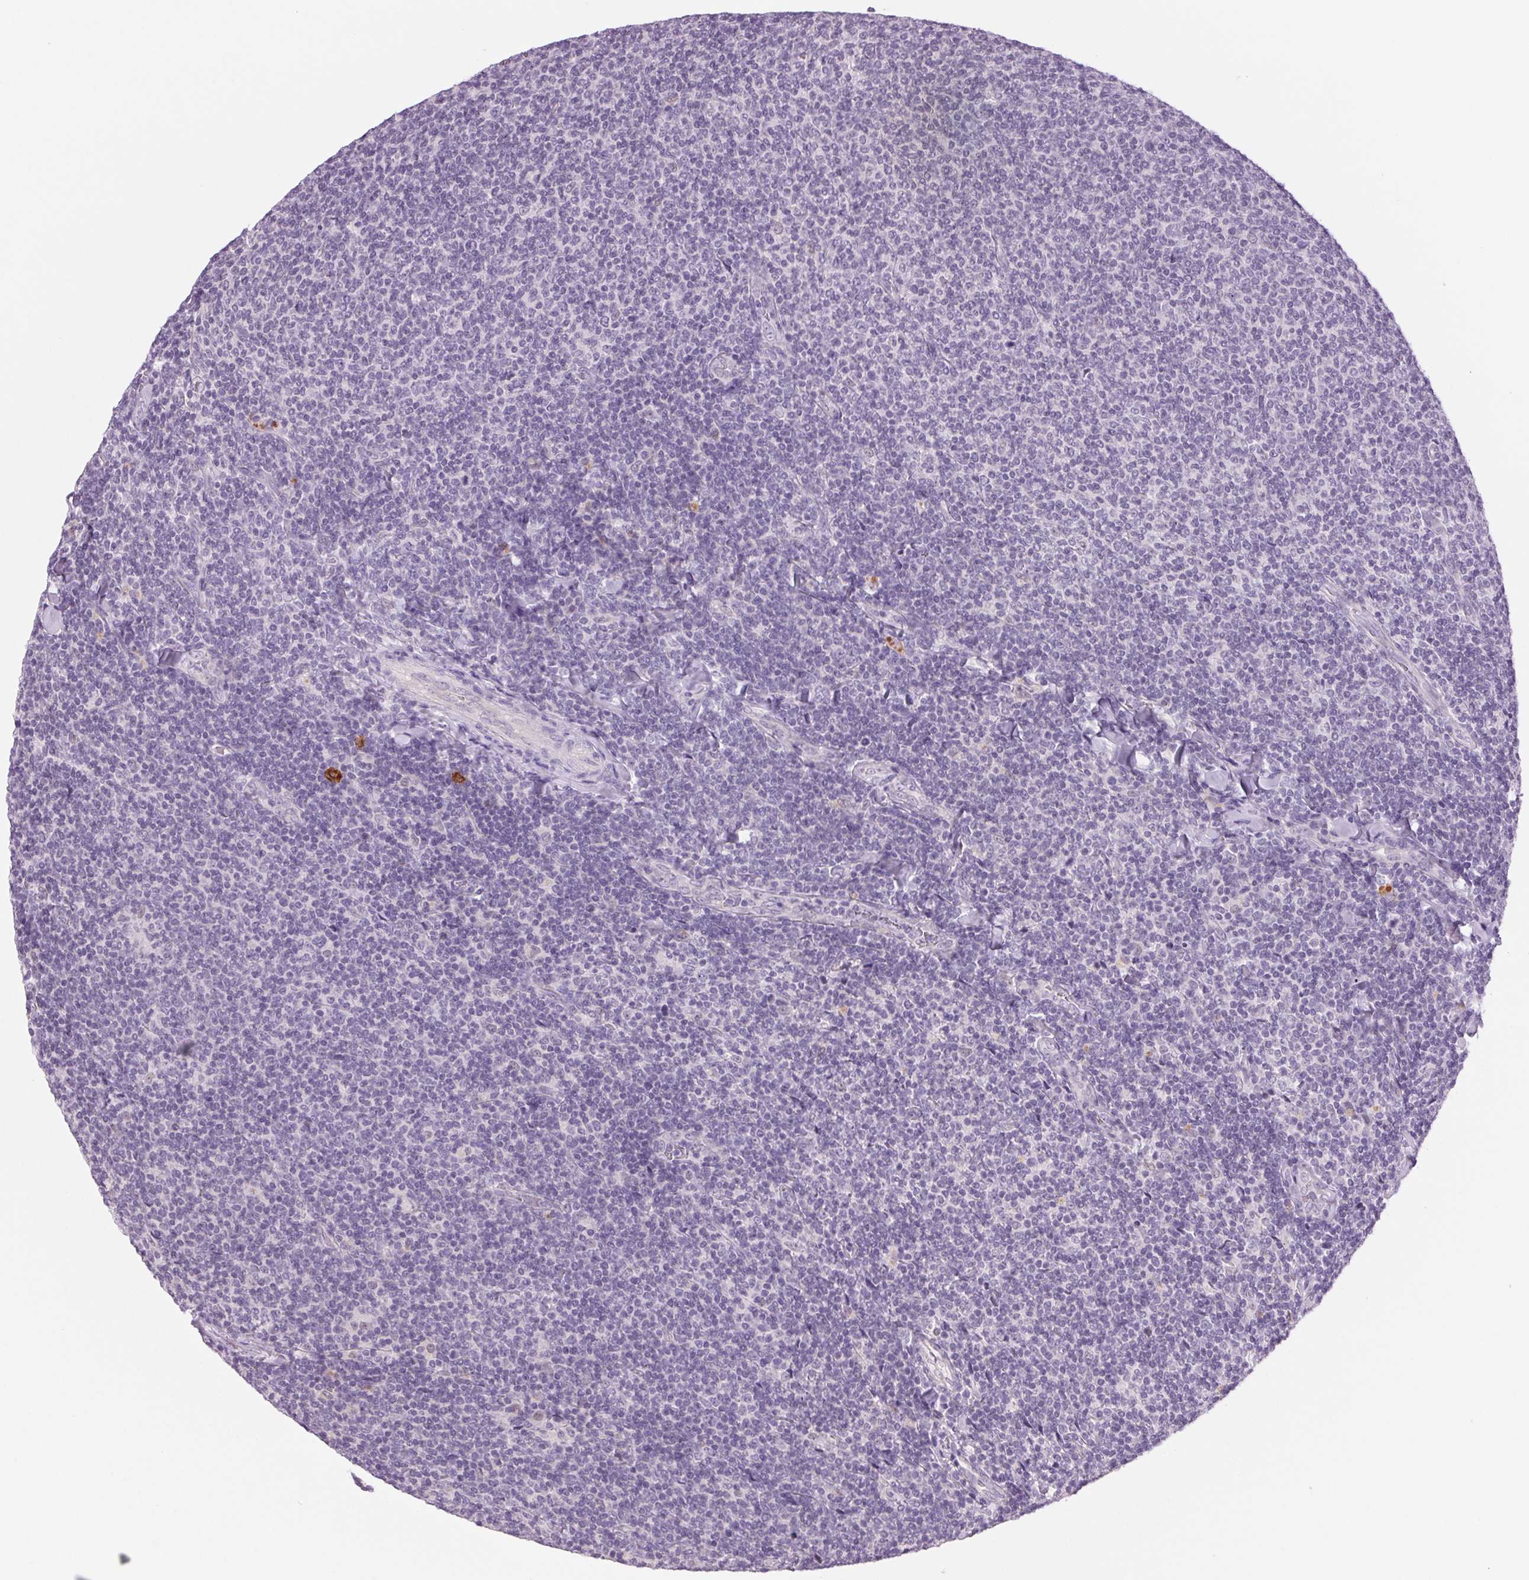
{"staining": {"intensity": "negative", "quantity": "none", "location": "none"}, "tissue": "lymphoma", "cell_type": "Tumor cells", "image_type": "cancer", "snomed": [{"axis": "morphology", "description": "Malignant lymphoma, non-Hodgkin's type, Low grade"}, {"axis": "topography", "description": "Lymph node"}], "caption": "A high-resolution micrograph shows IHC staining of malignant lymphoma, non-Hodgkin's type (low-grade), which exhibits no significant positivity in tumor cells.", "gene": "MPO", "patient": {"sex": "male", "age": 52}}